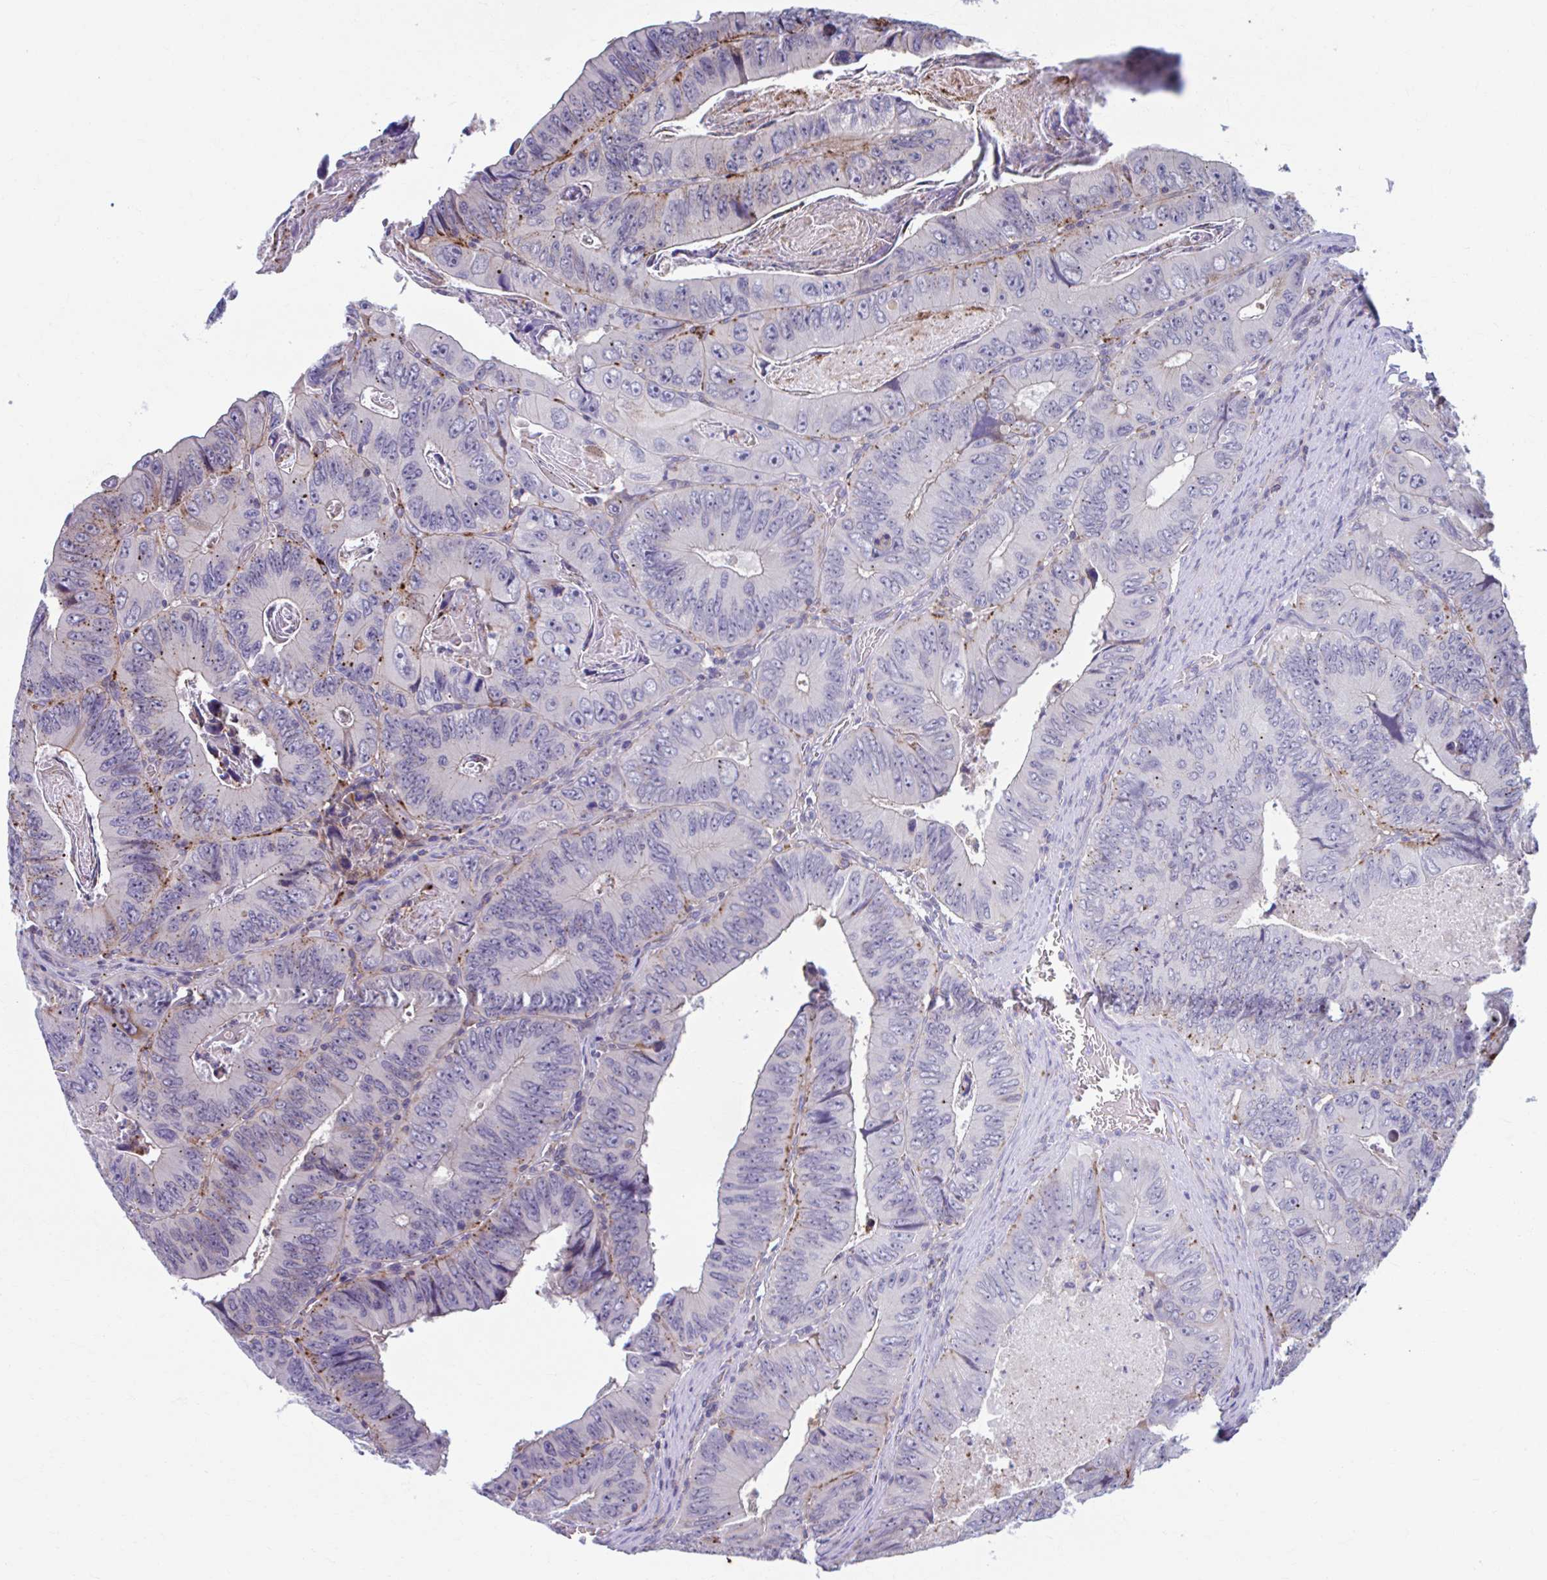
{"staining": {"intensity": "moderate", "quantity": "<25%", "location": "cytoplasmic/membranous"}, "tissue": "colorectal cancer", "cell_type": "Tumor cells", "image_type": "cancer", "snomed": [{"axis": "morphology", "description": "Adenocarcinoma, NOS"}, {"axis": "topography", "description": "Colon"}], "caption": "Colorectal adenocarcinoma stained for a protein (brown) demonstrates moderate cytoplasmic/membranous positive positivity in about <25% of tumor cells.", "gene": "ADAT3", "patient": {"sex": "female", "age": 84}}